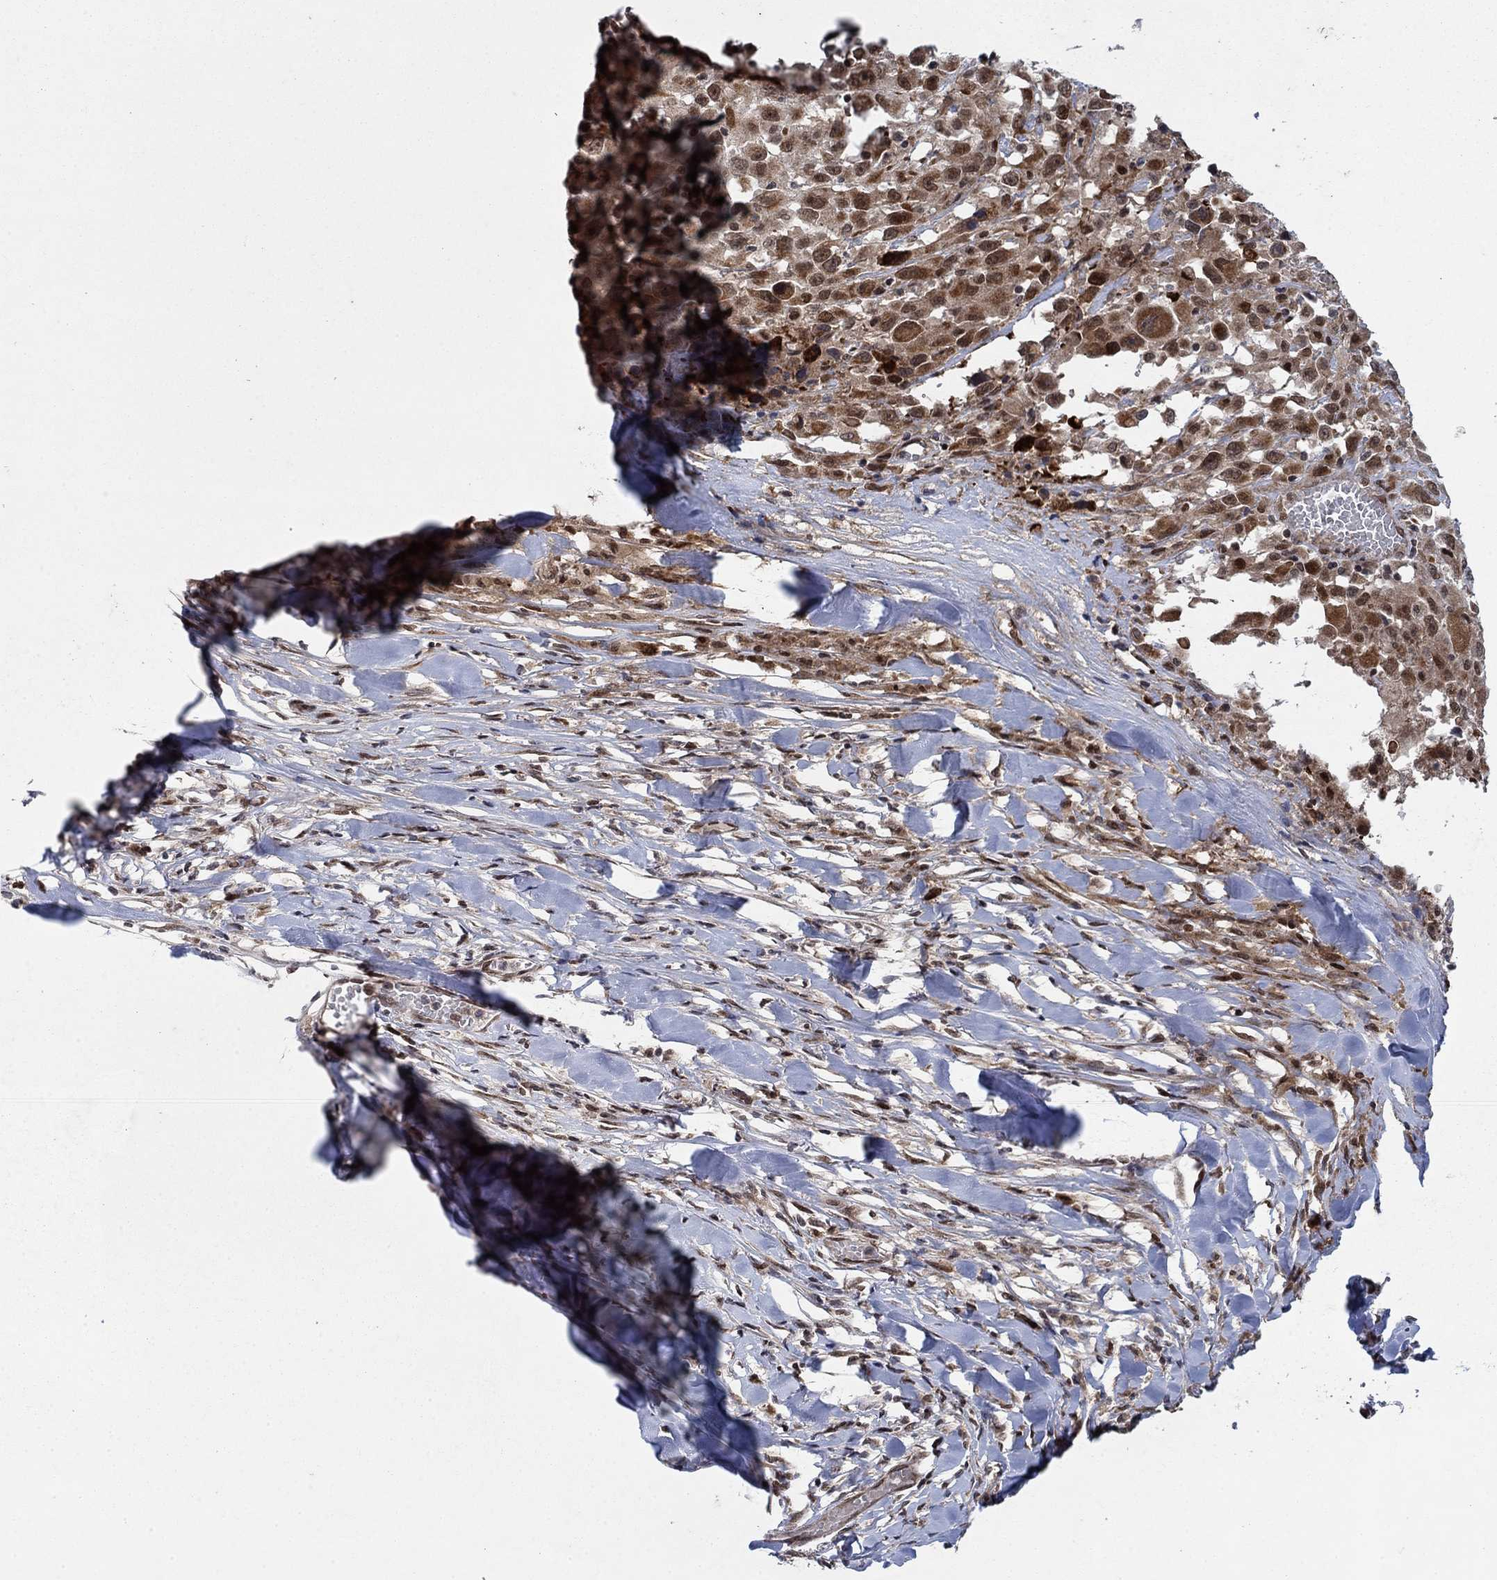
{"staining": {"intensity": "strong", "quantity": "25%-75%", "location": "cytoplasmic/membranous,nuclear"}, "tissue": "melanoma", "cell_type": "Tumor cells", "image_type": "cancer", "snomed": [{"axis": "morphology", "description": "Malignant melanoma, Metastatic site"}, {"axis": "topography", "description": "Lymph node"}], "caption": "Malignant melanoma (metastatic site) tissue displays strong cytoplasmic/membranous and nuclear staining in about 25%-75% of tumor cells, visualized by immunohistochemistry.", "gene": "PRICKLE4", "patient": {"sex": "male", "age": 50}}